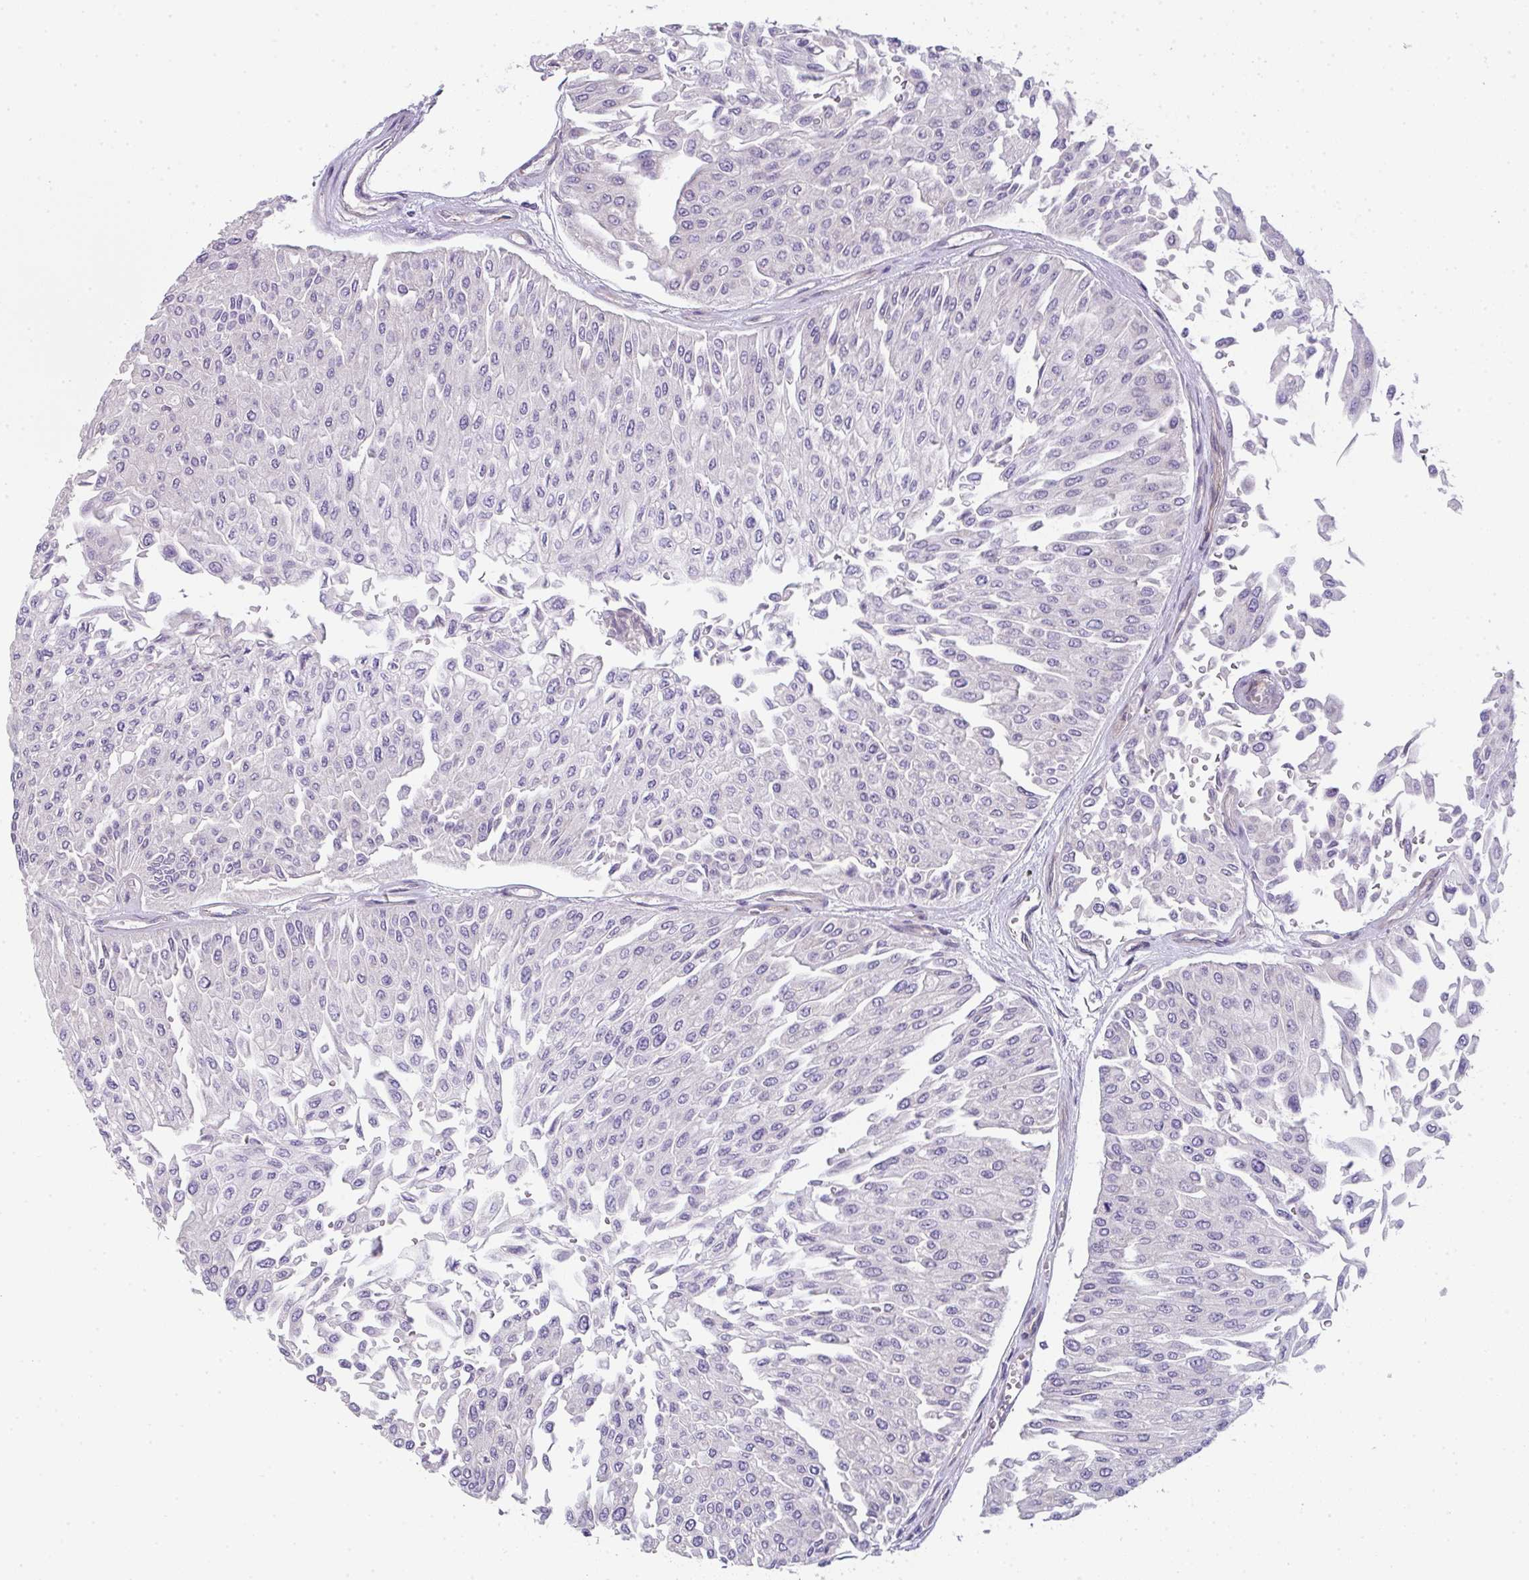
{"staining": {"intensity": "negative", "quantity": "none", "location": "none"}, "tissue": "urothelial cancer", "cell_type": "Tumor cells", "image_type": "cancer", "snomed": [{"axis": "morphology", "description": "Urothelial carcinoma, Low grade"}, {"axis": "topography", "description": "Urinary bladder"}], "caption": "Immunohistochemistry (IHC) image of urothelial carcinoma (low-grade) stained for a protein (brown), which displays no positivity in tumor cells. (Brightfield microscopy of DAB (3,3'-diaminobenzidine) IHC at high magnification).", "gene": "FILIP1", "patient": {"sex": "male", "age": 67}}